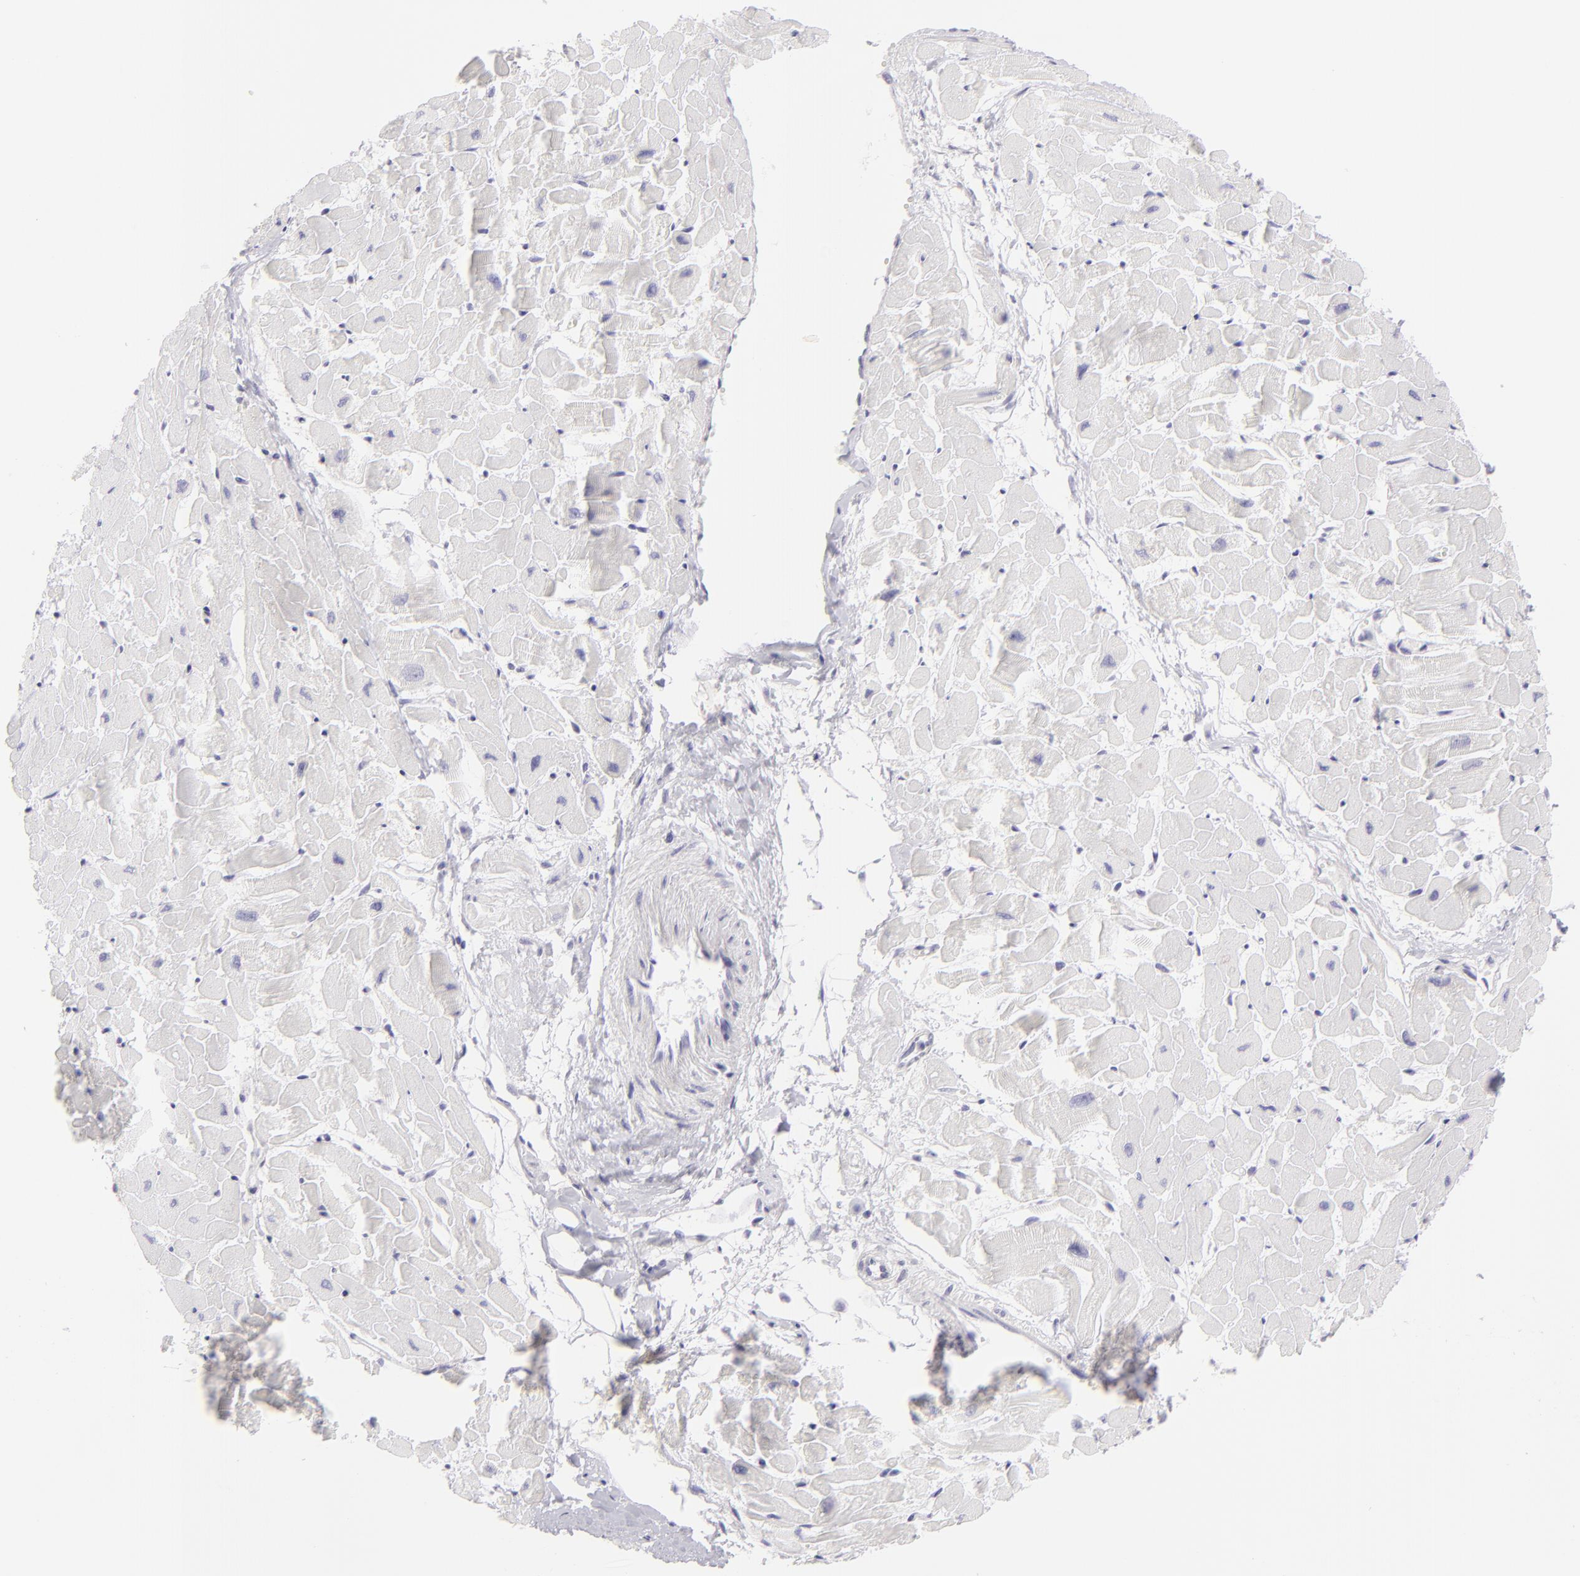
{"staining": {"intensity": "negative", "quantity": "none", "location": "none"}, "tissue": "heart muscle", "cell_type": "Cardiomyocytes", "image_type": "normal", "snomed": [{"axis": "morphology", "description": "Normal tissue, NOS"}, {"axis": "topography", "description": "Heart"}], "caption": "Normal heart muscle was stained to show a protein in brown. There is no significant positivity in cardiomyocytes. (Brightfield microscopy of DAB (3,3'-diaminobenzidine) immunohistochemistry (IHC) at high magnification).", "gene": "DLG4", "patient": {"sex": "female", "age": 19}}